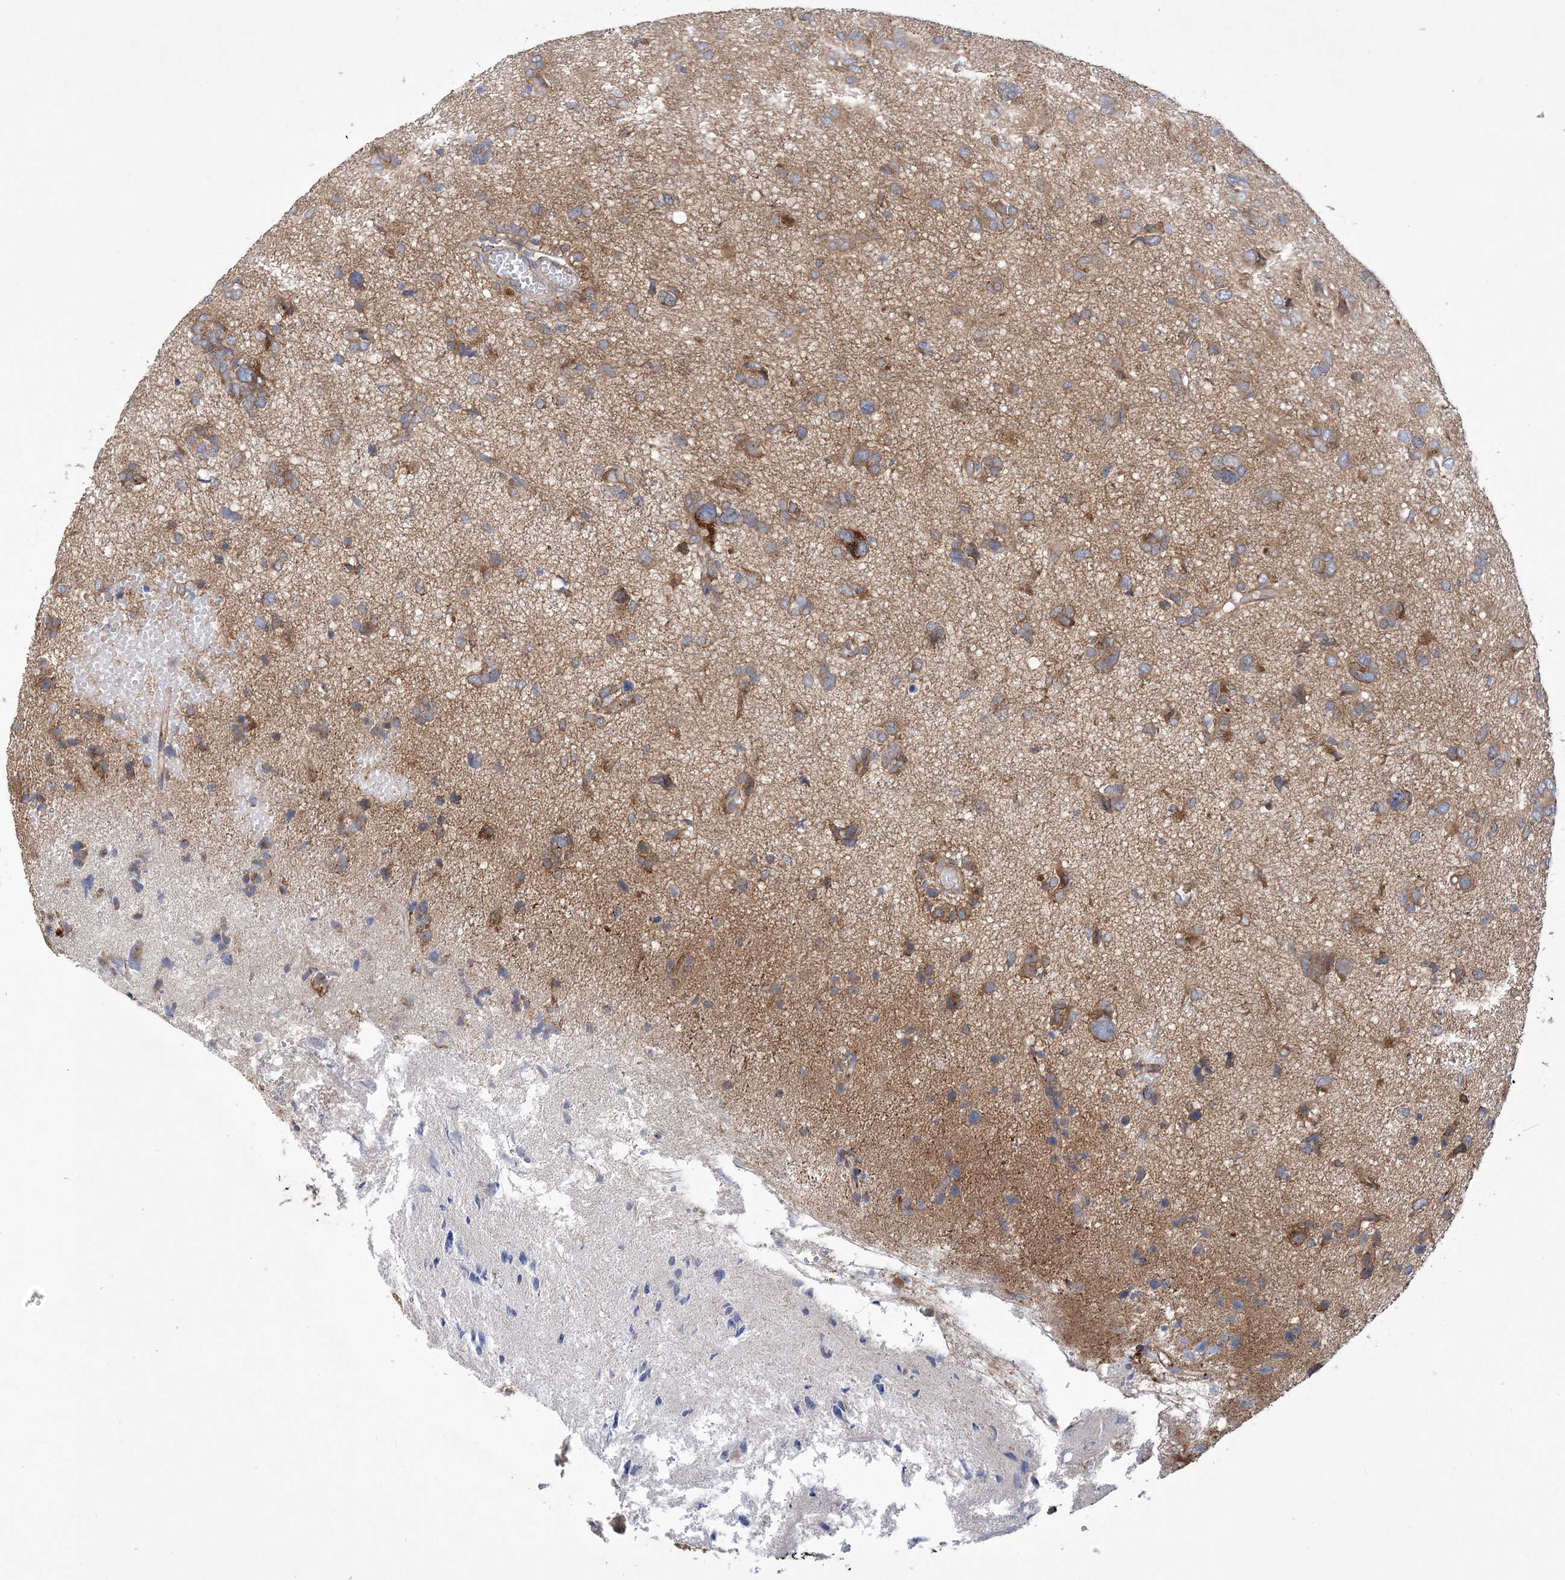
{"staining": {"intensity": "moderate", "quantity": ">75%", "location": "cytoplasmic/membranous"}, "tissue": "glioma", "cell_type": "Tumor cells", "image_type": "cancer", "snomed": [{"axis": "morphology", "description": "Glioma, malignant, High grade"}, {"axis": "topography", "description": "Brain"}], "caption": "DAB immunohistochemical staining of human malignant glioma (high-grade) displays moderate cytoplasmic/membranous protein staining in approximately >75% of tumor cells.", "gene": "COPB2", "patient": {"sex": "female", "age": 59}}